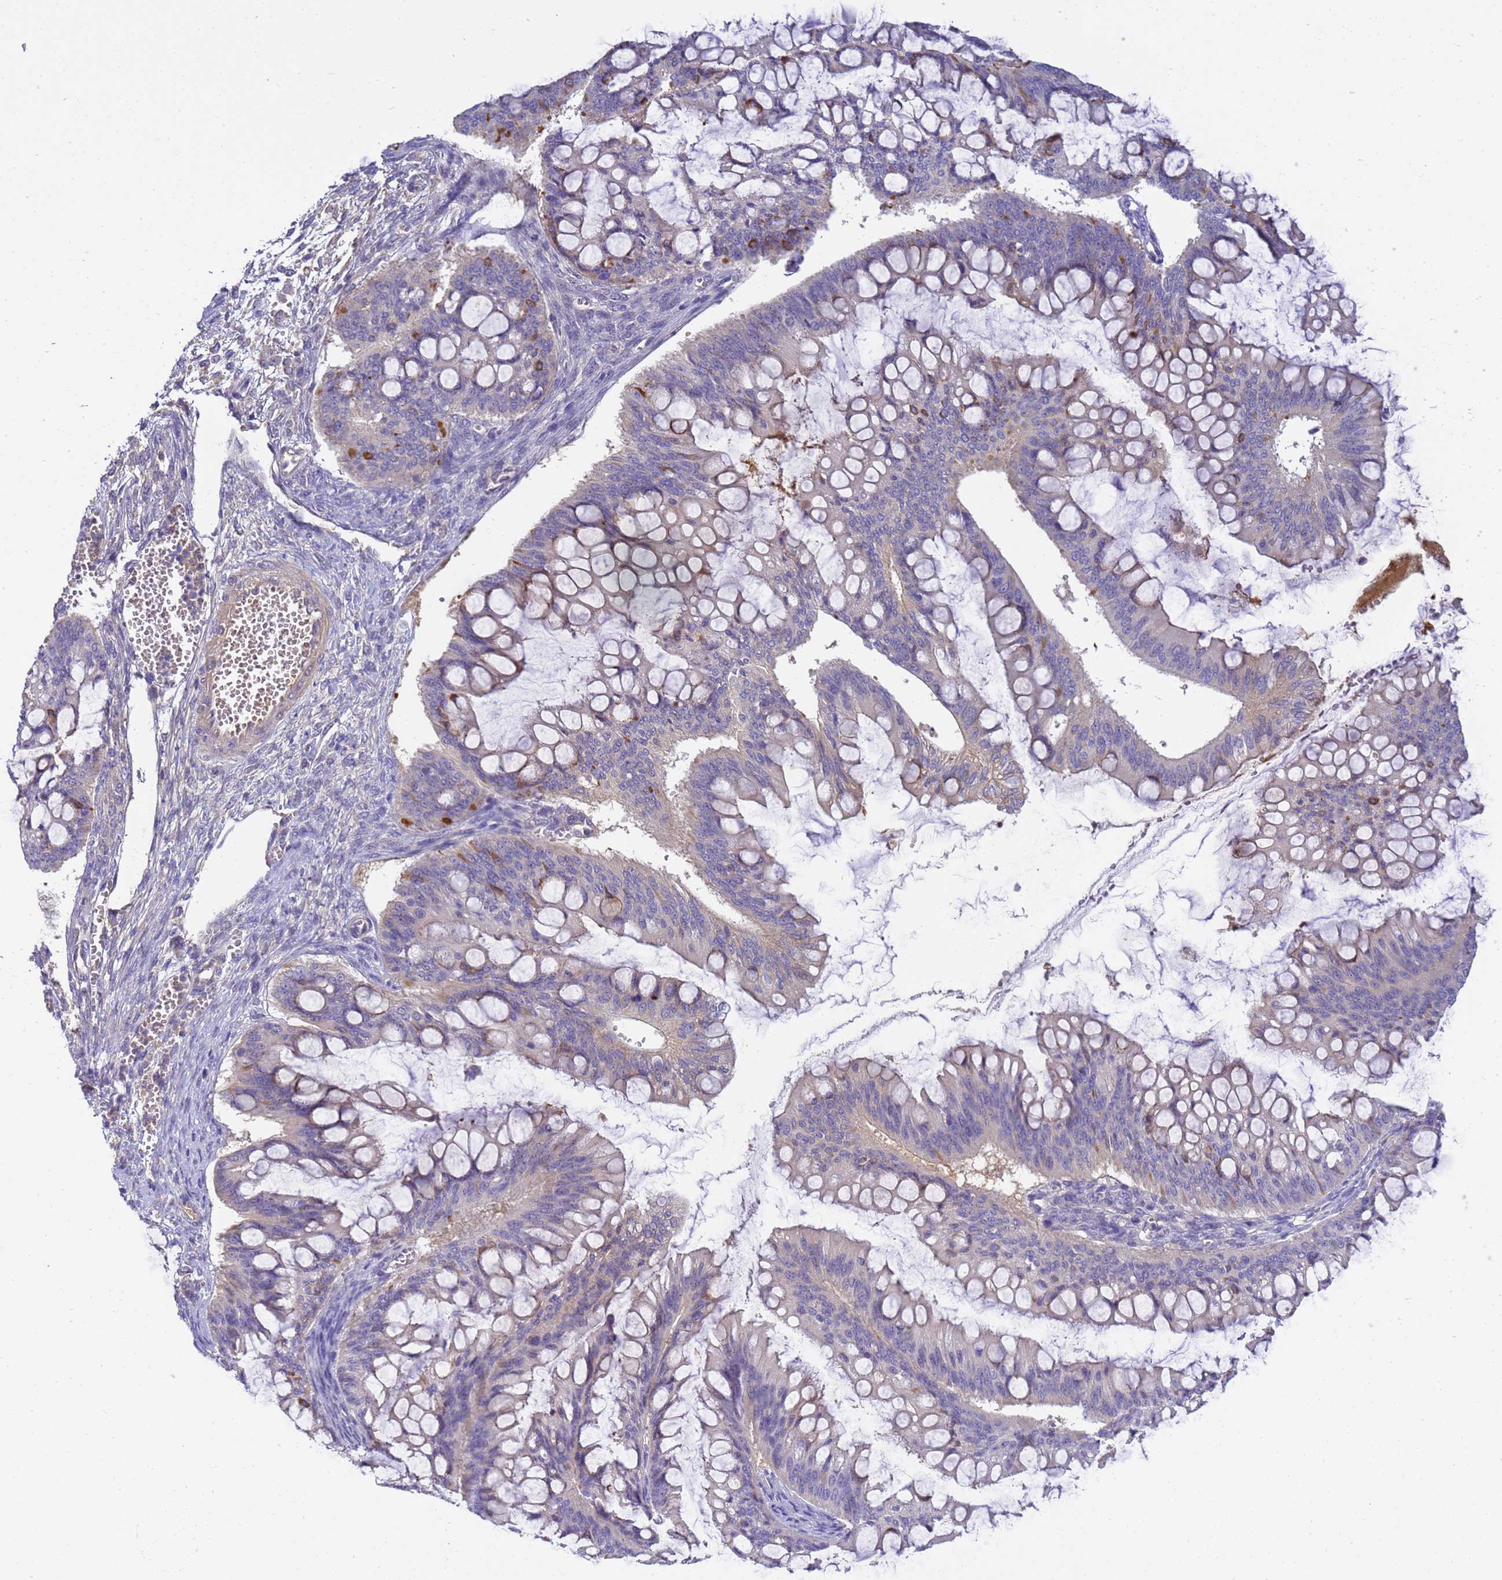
{"staining": {"intensity": "weak", "quantity": "<25%", "location": "cytoplasmic/membranous"}, "tissue": "ovarian cancer", "cell_type": "Tumor cells", "image_type": "cancer", "snomed": [{"axis": "morphology", "description": "Cystadenocarcinoma, mucinous, NOS"}, {"axis": "topography", "description": "Ovary"}], "caption": "Image shows no protein staining in tumor cells of ovarian mucinous cystadenocarcinoma tissue.", "gene": "TBCD", "patient": {"sex": "female", "age": 73}}